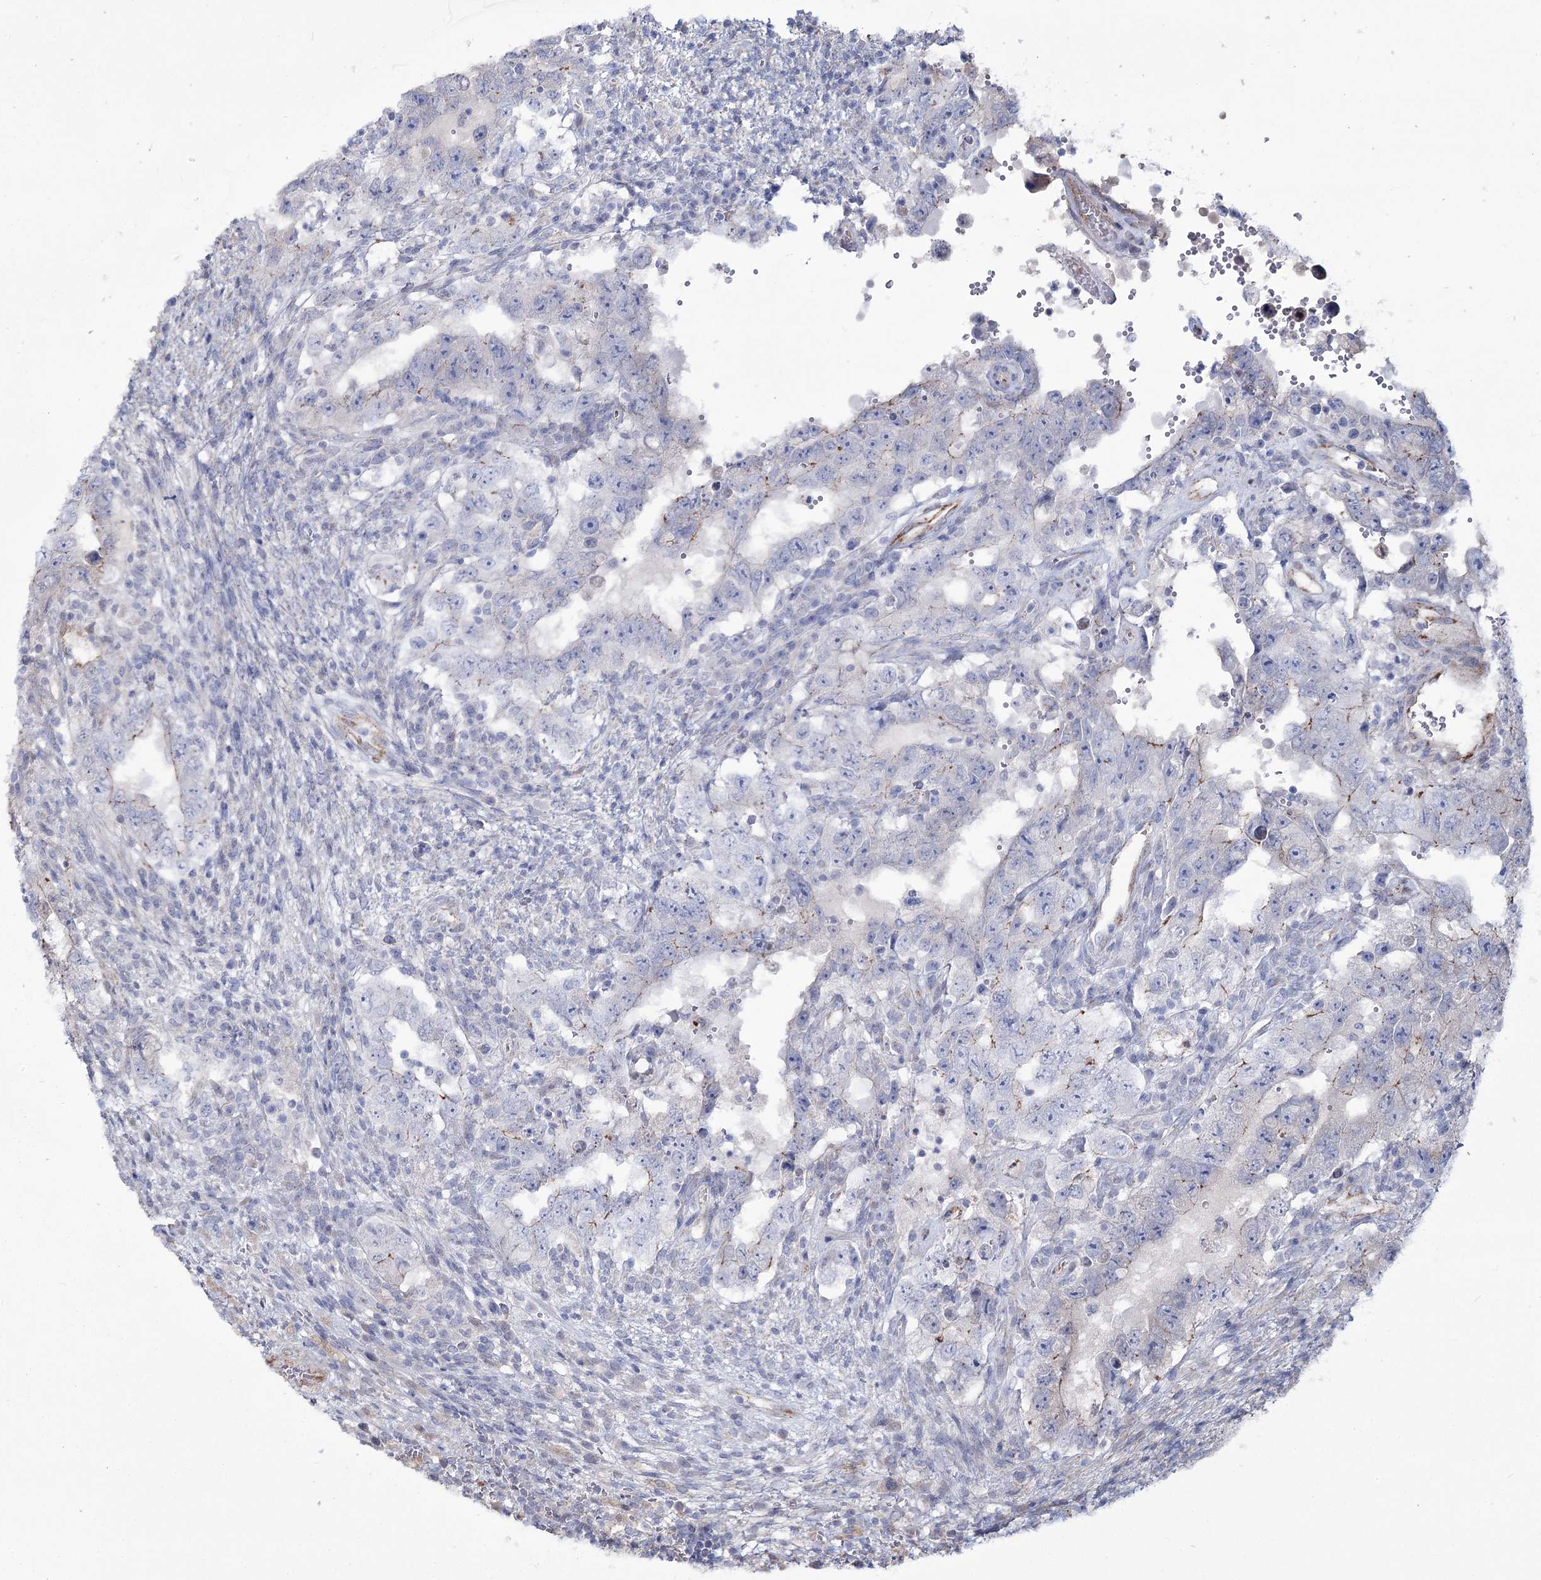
{"staining": {"intensity": "negative", "quantity": "none", "location": "none"}, "tissue": "testis cancer", "cell_type": "Tumor cells", "image_type": "cancer", "snomed": [{"axis": "morphology", "description": "Carcinoma, Embryonal, NOS"}, {"axis": "topography", "description": "Testis"}], "caption": "Tumor cells are negative for brown protein staining in testis embryonal carcinoma.", "gene": "ME3", "patient": {"sex": "male", "age": 26}}